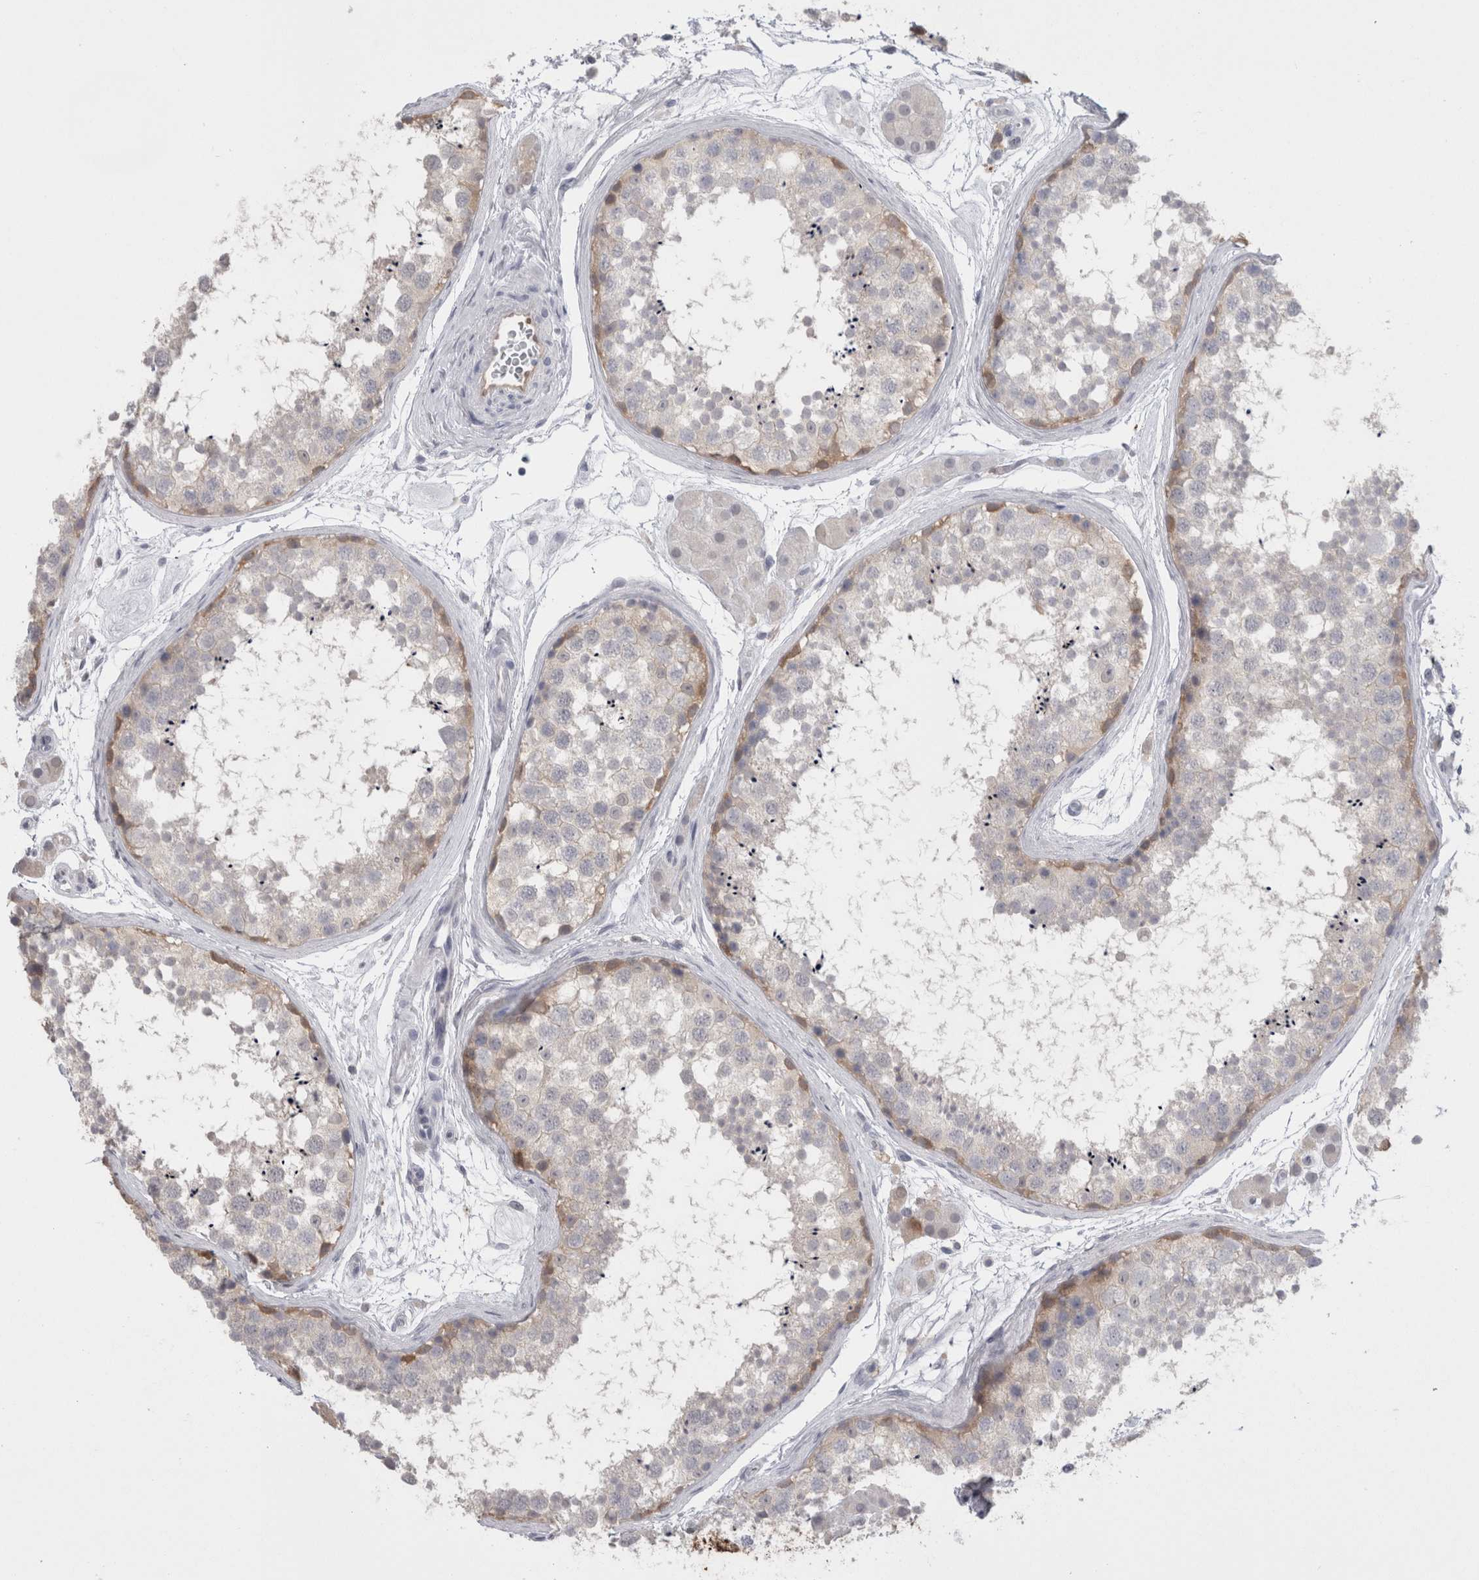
{"staining": {"intensity": "strong", "quantity": "<25%", "location": "cytoplasmic/membranous"}, "tissue": "testis", "cell_type": "Cells in seminiferous ducts", "image_type": "normal", "snomed": [{"axis": "morphology", "description": "Normal tissue, NOS"}, {"axis": "topography", "description": "Testis"}], "caption": "Testis stained with a protein marker demonstrates strong staining in cells in seminiferous ducts.", "gene": "SUCNR1", "patient": {"sex": "male", "age": 56}}